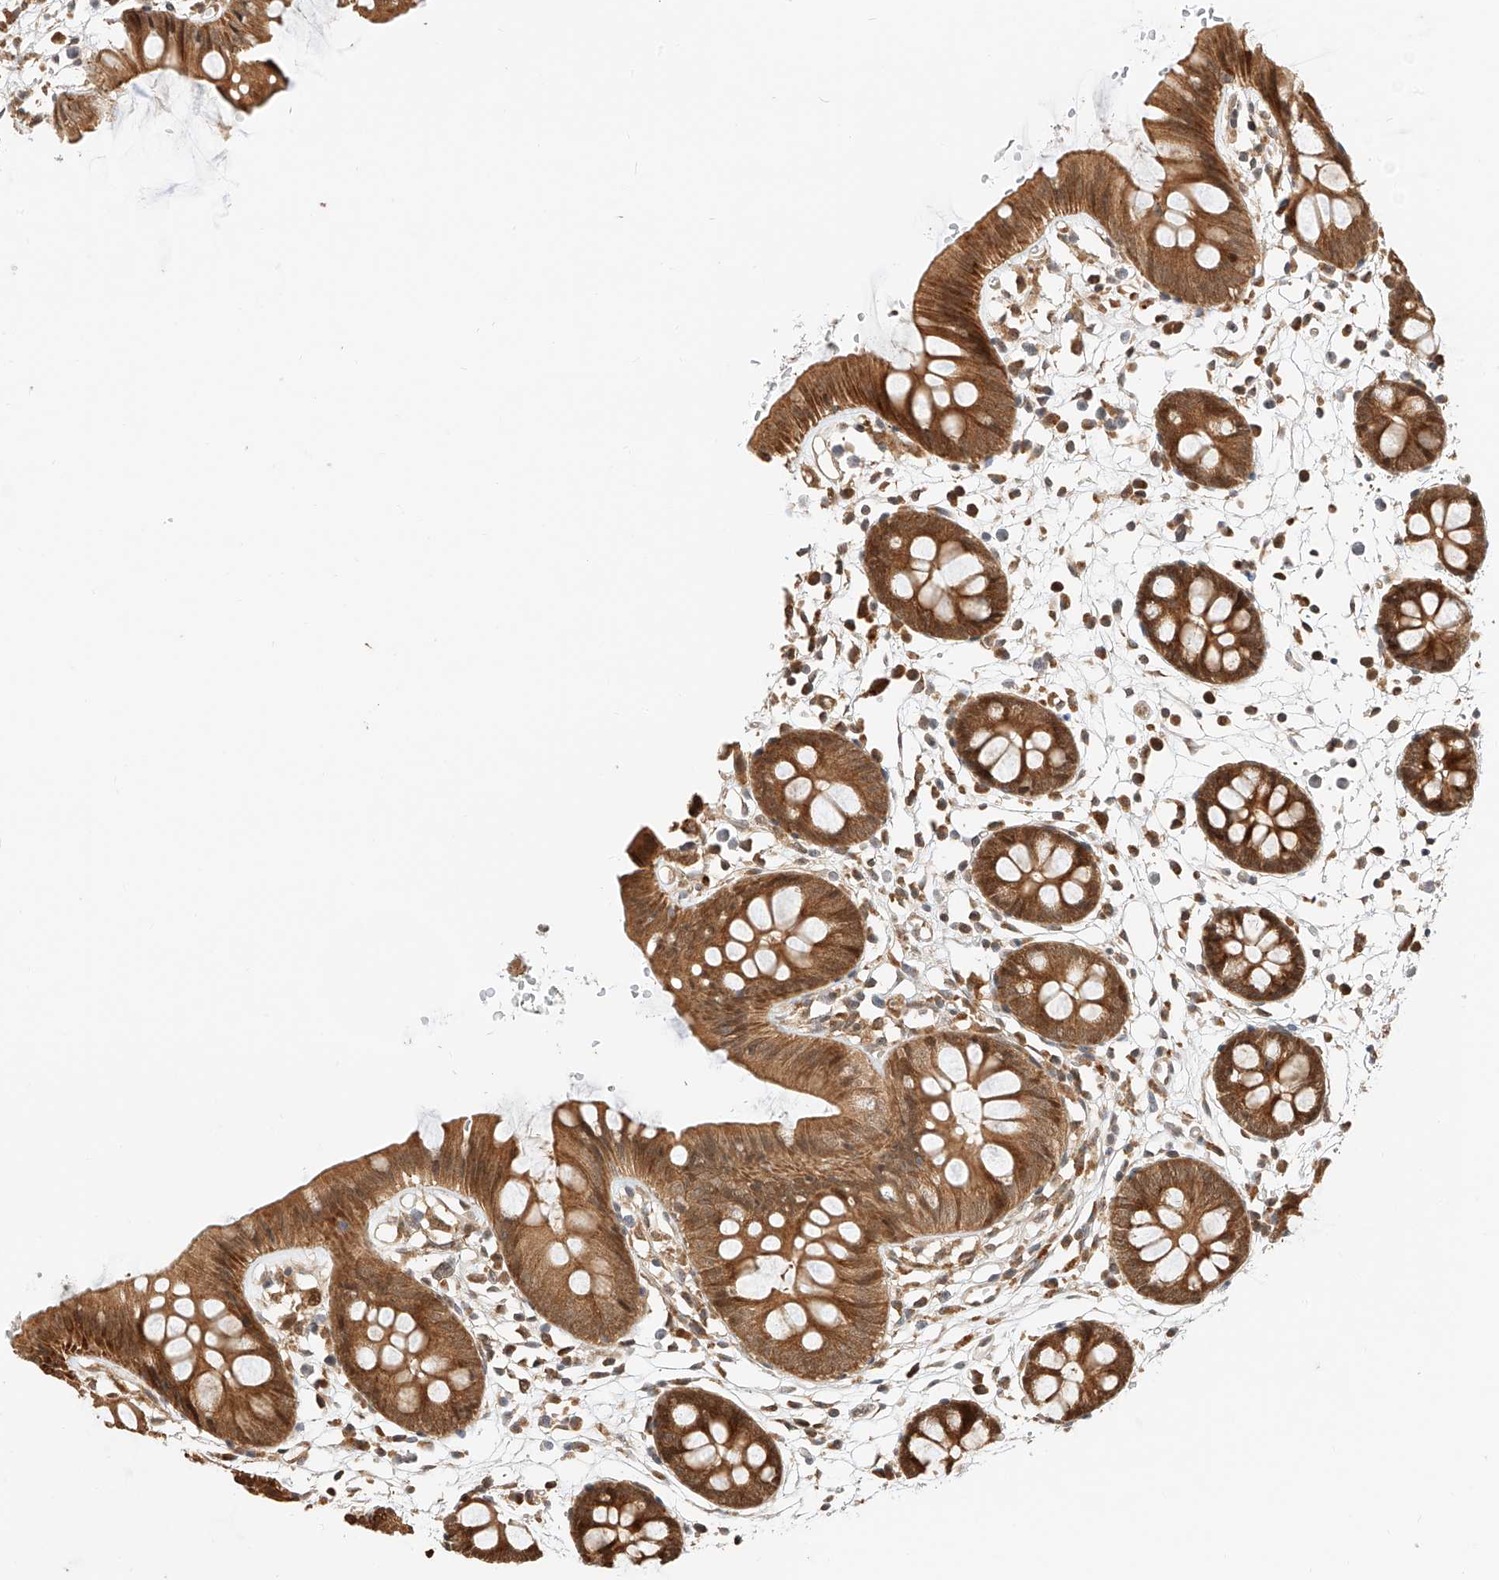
{"staining": {"intensity": "moderate", "quantity": "25%-75%", "location": "cytoplasmic/membranous"}, "tissue": "colon", "cell_type": "Endothelial cells", "image_type": "normal", "snomed": [{"axis": "morphology", "description": "Normal tissue, NOS"}, {"axis": "topography", "description": "Colon"}], "caption": "A brown stain highlights moderate cytoplasmic/membranous expression of a protein in endothelial cells of unremarkable human colon. The staining was performed using DAB (3,3'-diaminobenzidine), with brown indicating positive protein expression. Nuclei are stained blue with hematoxylin.", "gene": "EIF4H", "patient": {"sex": "male", "age": 56}}